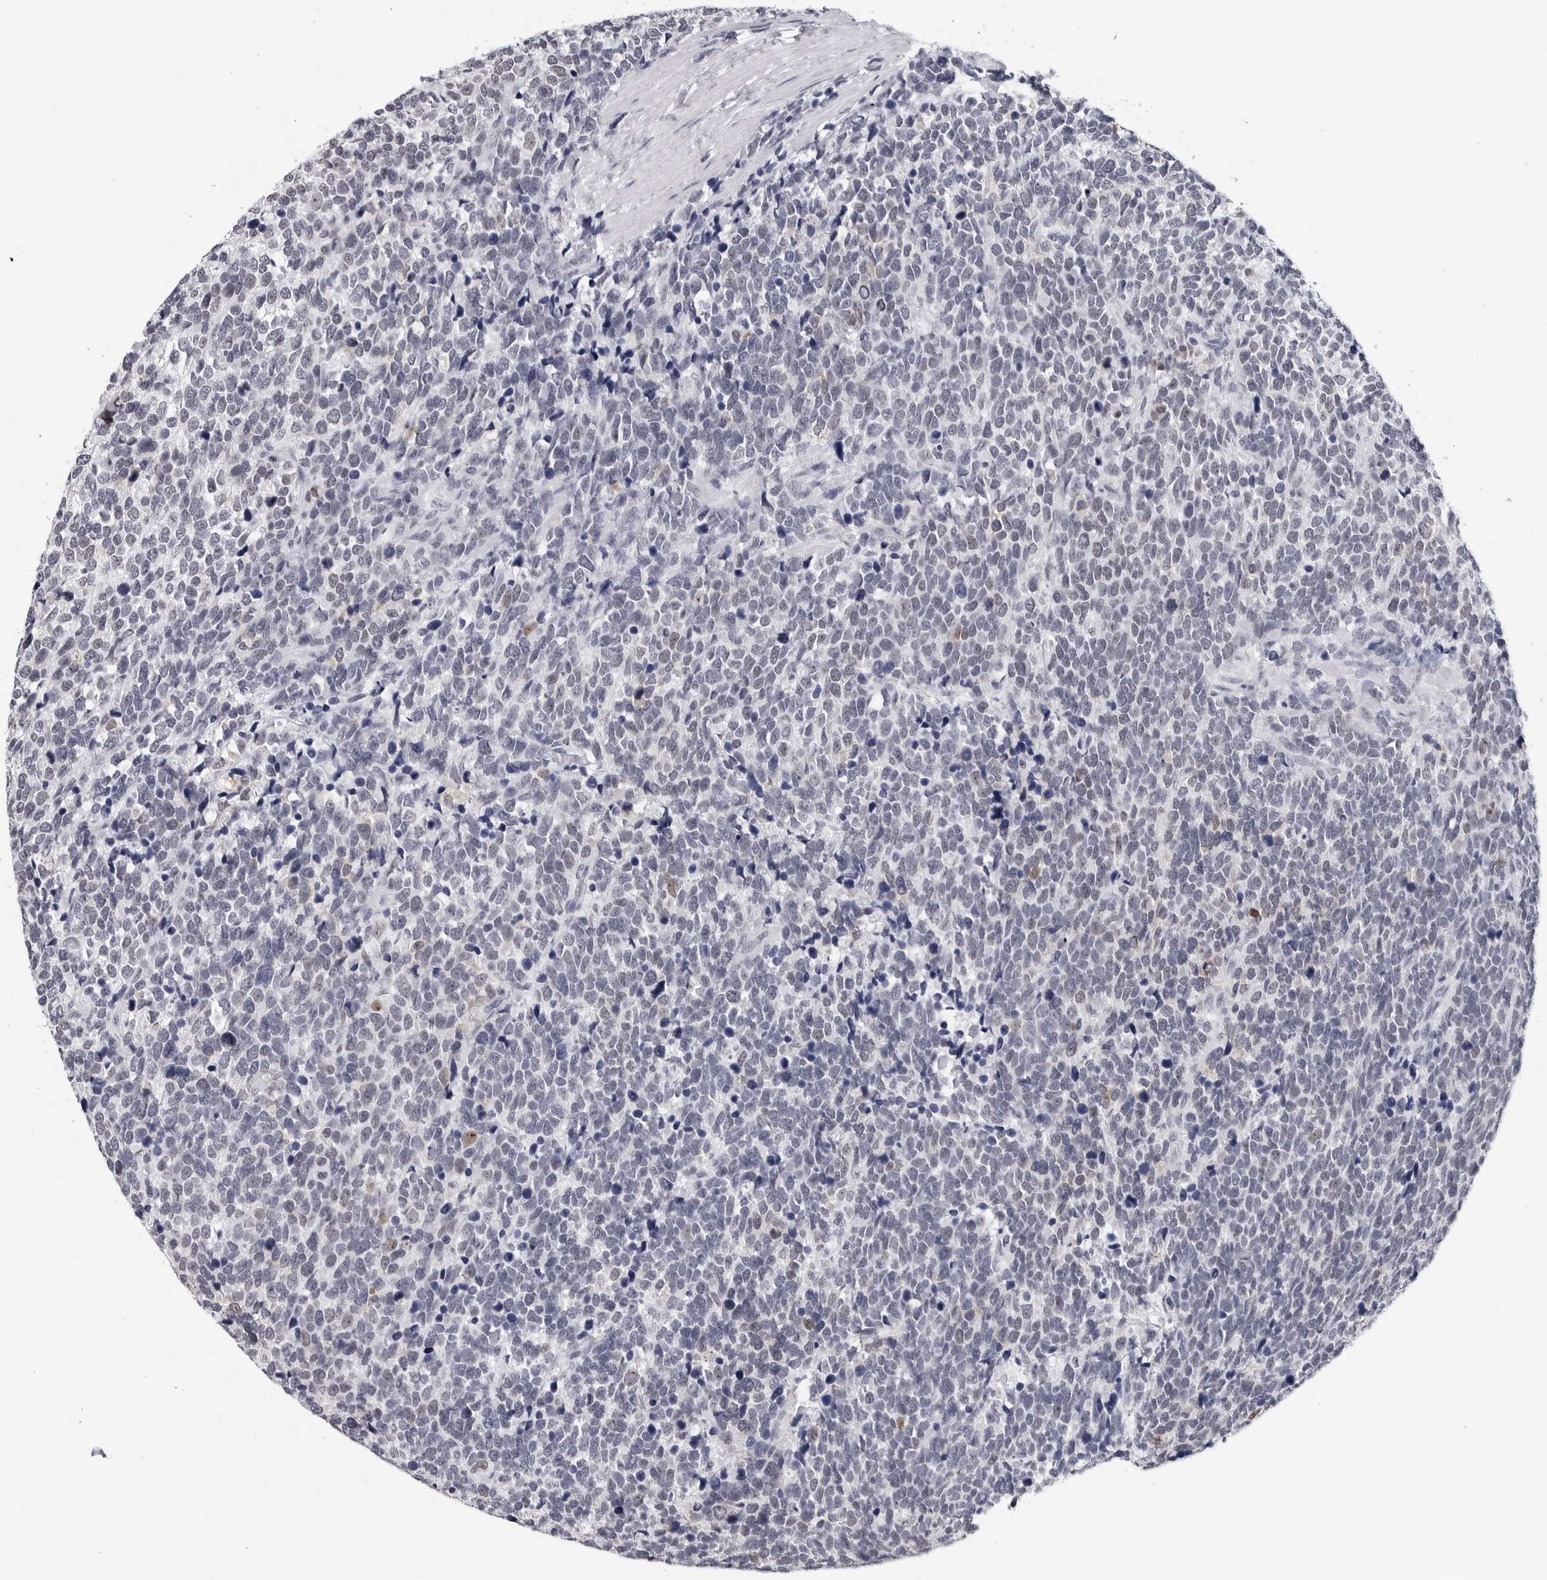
{"staining": {"intensity": "negative", "quantity": "none", "location": "none"}, "tissue": "urothelial cancer", "cell_type": "Tumor cells", "image_type": "cancer", "snomed": [{"axis": "morphology", "description": "Urothelial carcinoma, High grade"}, {"axis": "topography", "description": "Urinary bladder"}], "caption": "Immunohistochemical staining of urothelial cancer exhibits no significant expression in tumor cells. Brightfield microscopy of immunohistochemistry (IHC) stained with DAB (brown) and hematoxylin (blue), captured at high magnification.", "gene": "GNL2", "patient": {"sex": "female", "age": 82}}